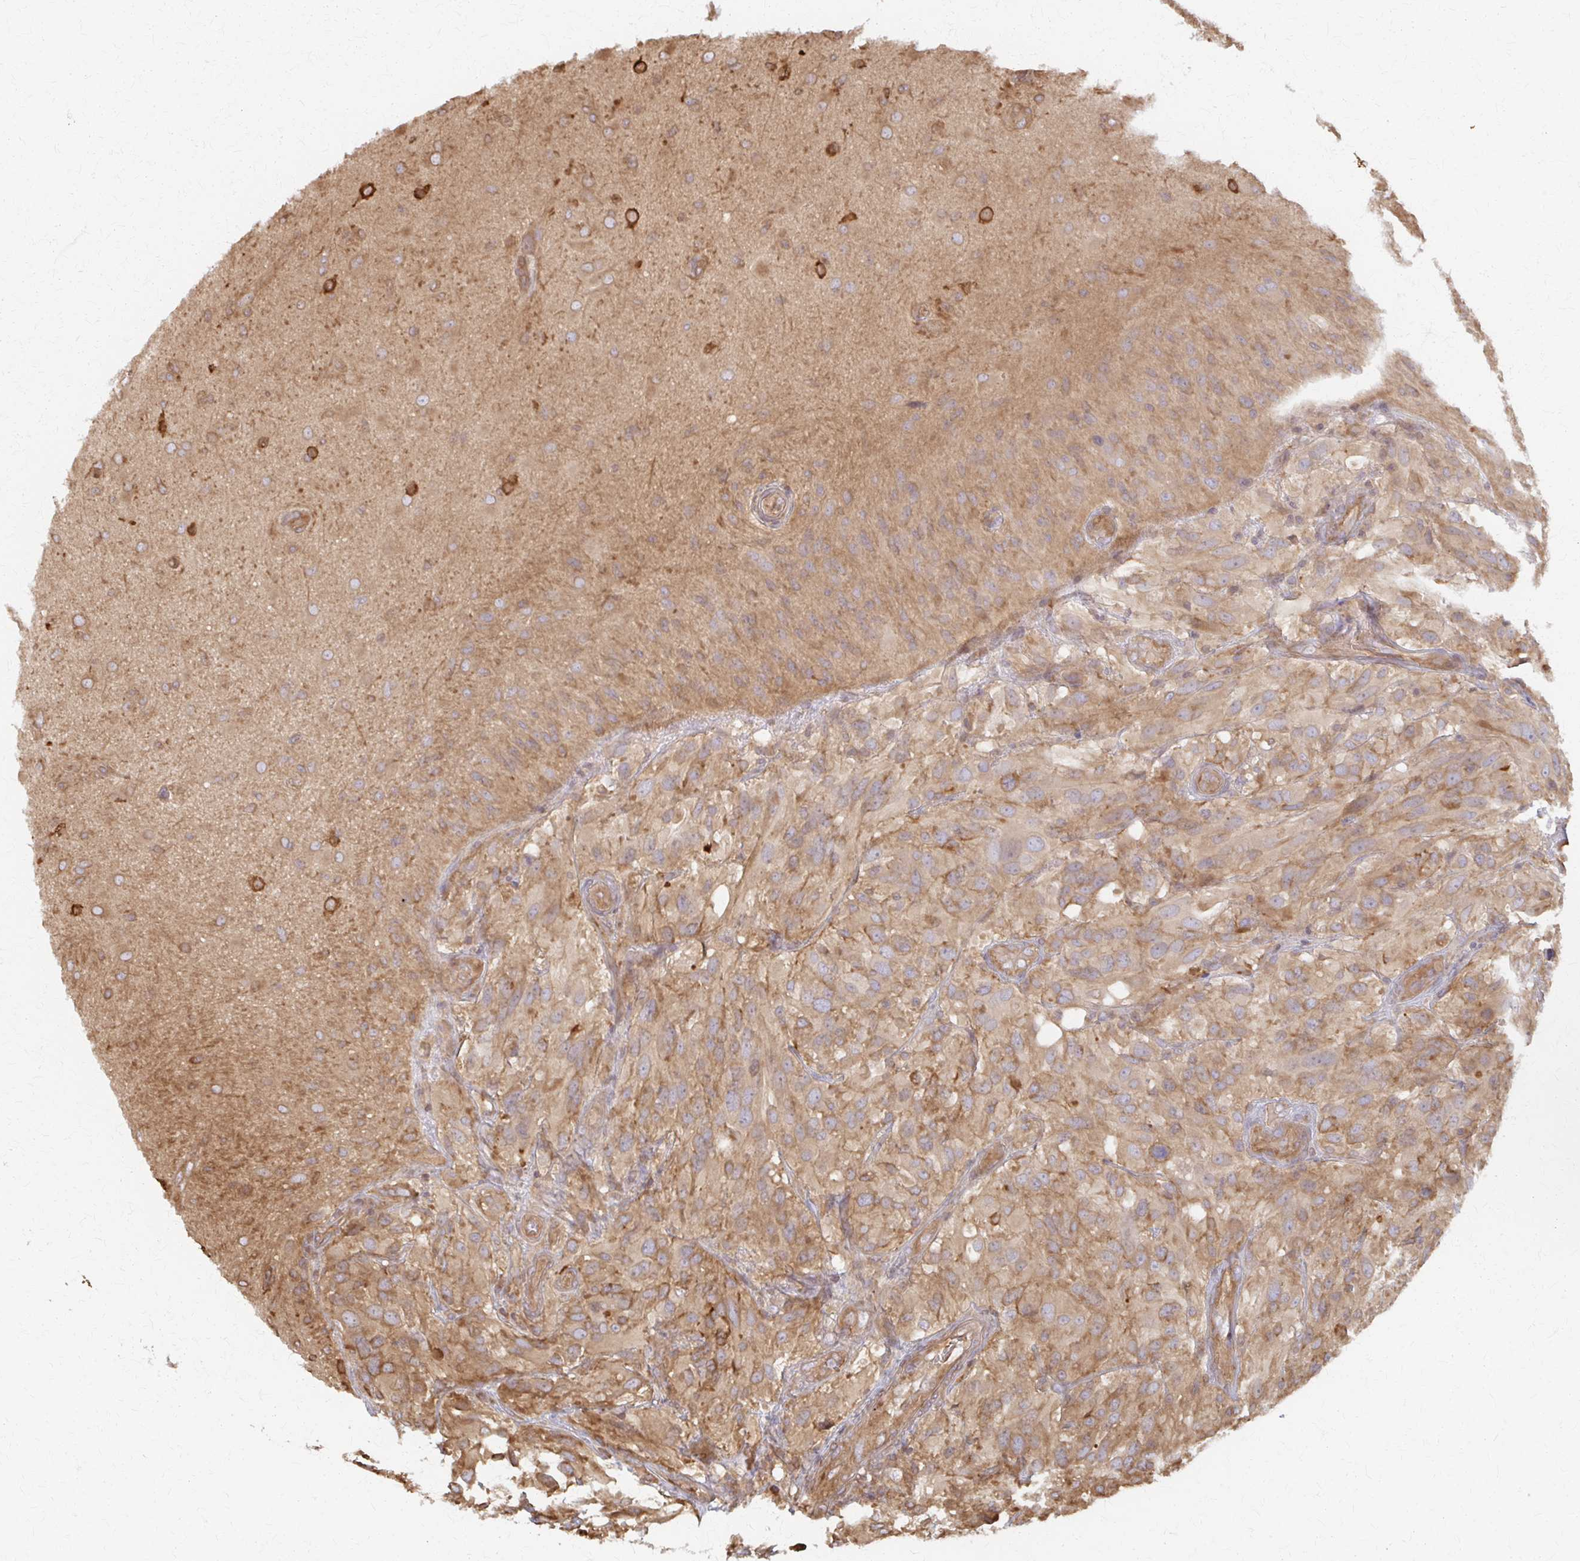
{"staining": {"intensity": "moderate", "quantity": ">75%", "location": "cytoplasmic/membranous"}, "tissue": "glioma", "cell_type": "Tumor cells", "image_type": "cancer", "snomed": [{"axis": "morphology", "description": "Glioma, malignant, High grade"}, {"axis": "topography", "description": "Brain"}], "caption": "The image reveals a brown stain indicating the presence of a protein in the cytoplasmic/membranous of tumor cells in glioma.", "gene": "ARHGAP35", "patient": {"sex": "male", "age": 53}}